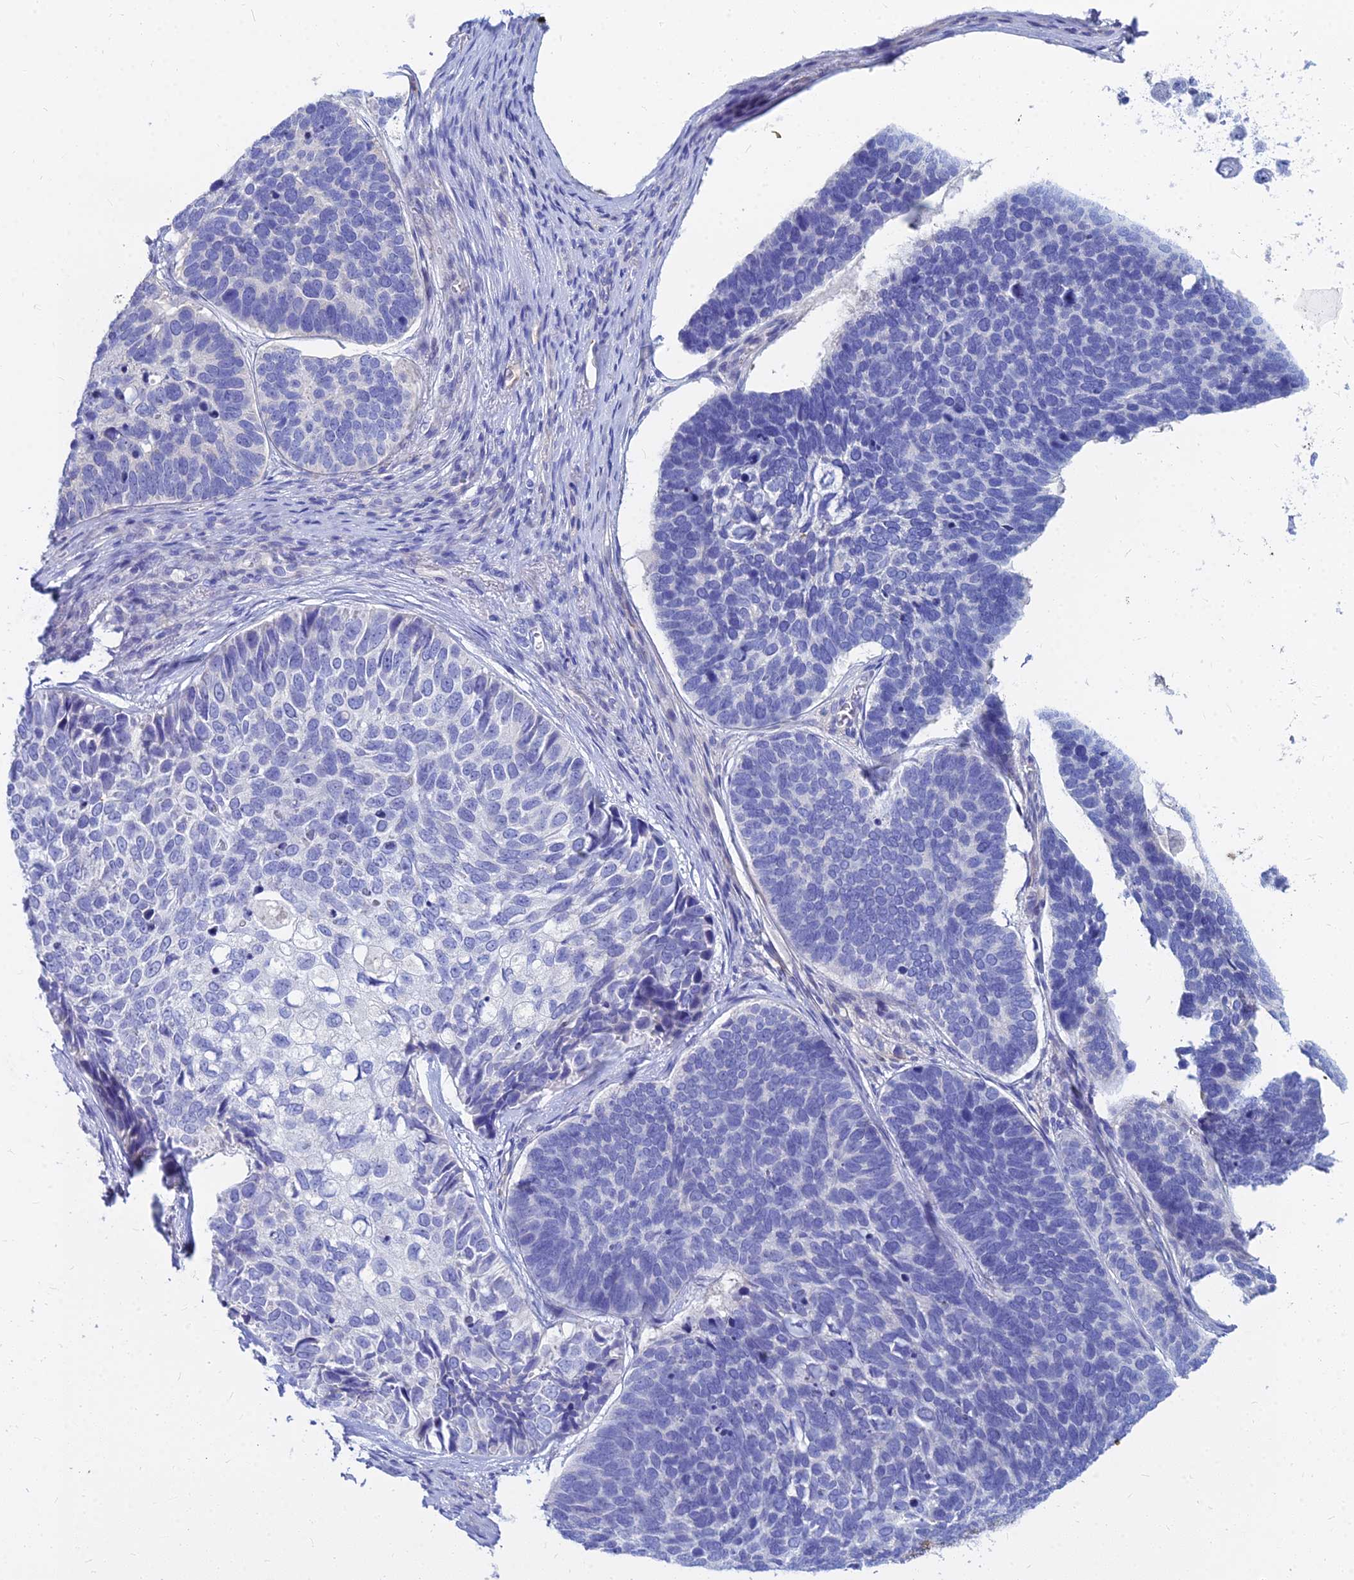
{"staining": {"intensity": "negative", "quantity": "none", "location": "none"}, "tissue": "skin cancer", "cell_type": "Tumor cells", "image_type": "cancer", "snomed": [{"axis": "morphology", "description": "Basal cell carcinoma"}, {"axis": "topography", "description": "Skin"}], "caption": "There is no significant staining in tumor cells of skin cancer. The staining was performed using DAB to visualize the protein expression in brown, while the nuclei were stained in blue with hematoxylin (Magnification: 20x).", "gene": "ZNF552", "patient": {"sex": "male", "age": 62}}